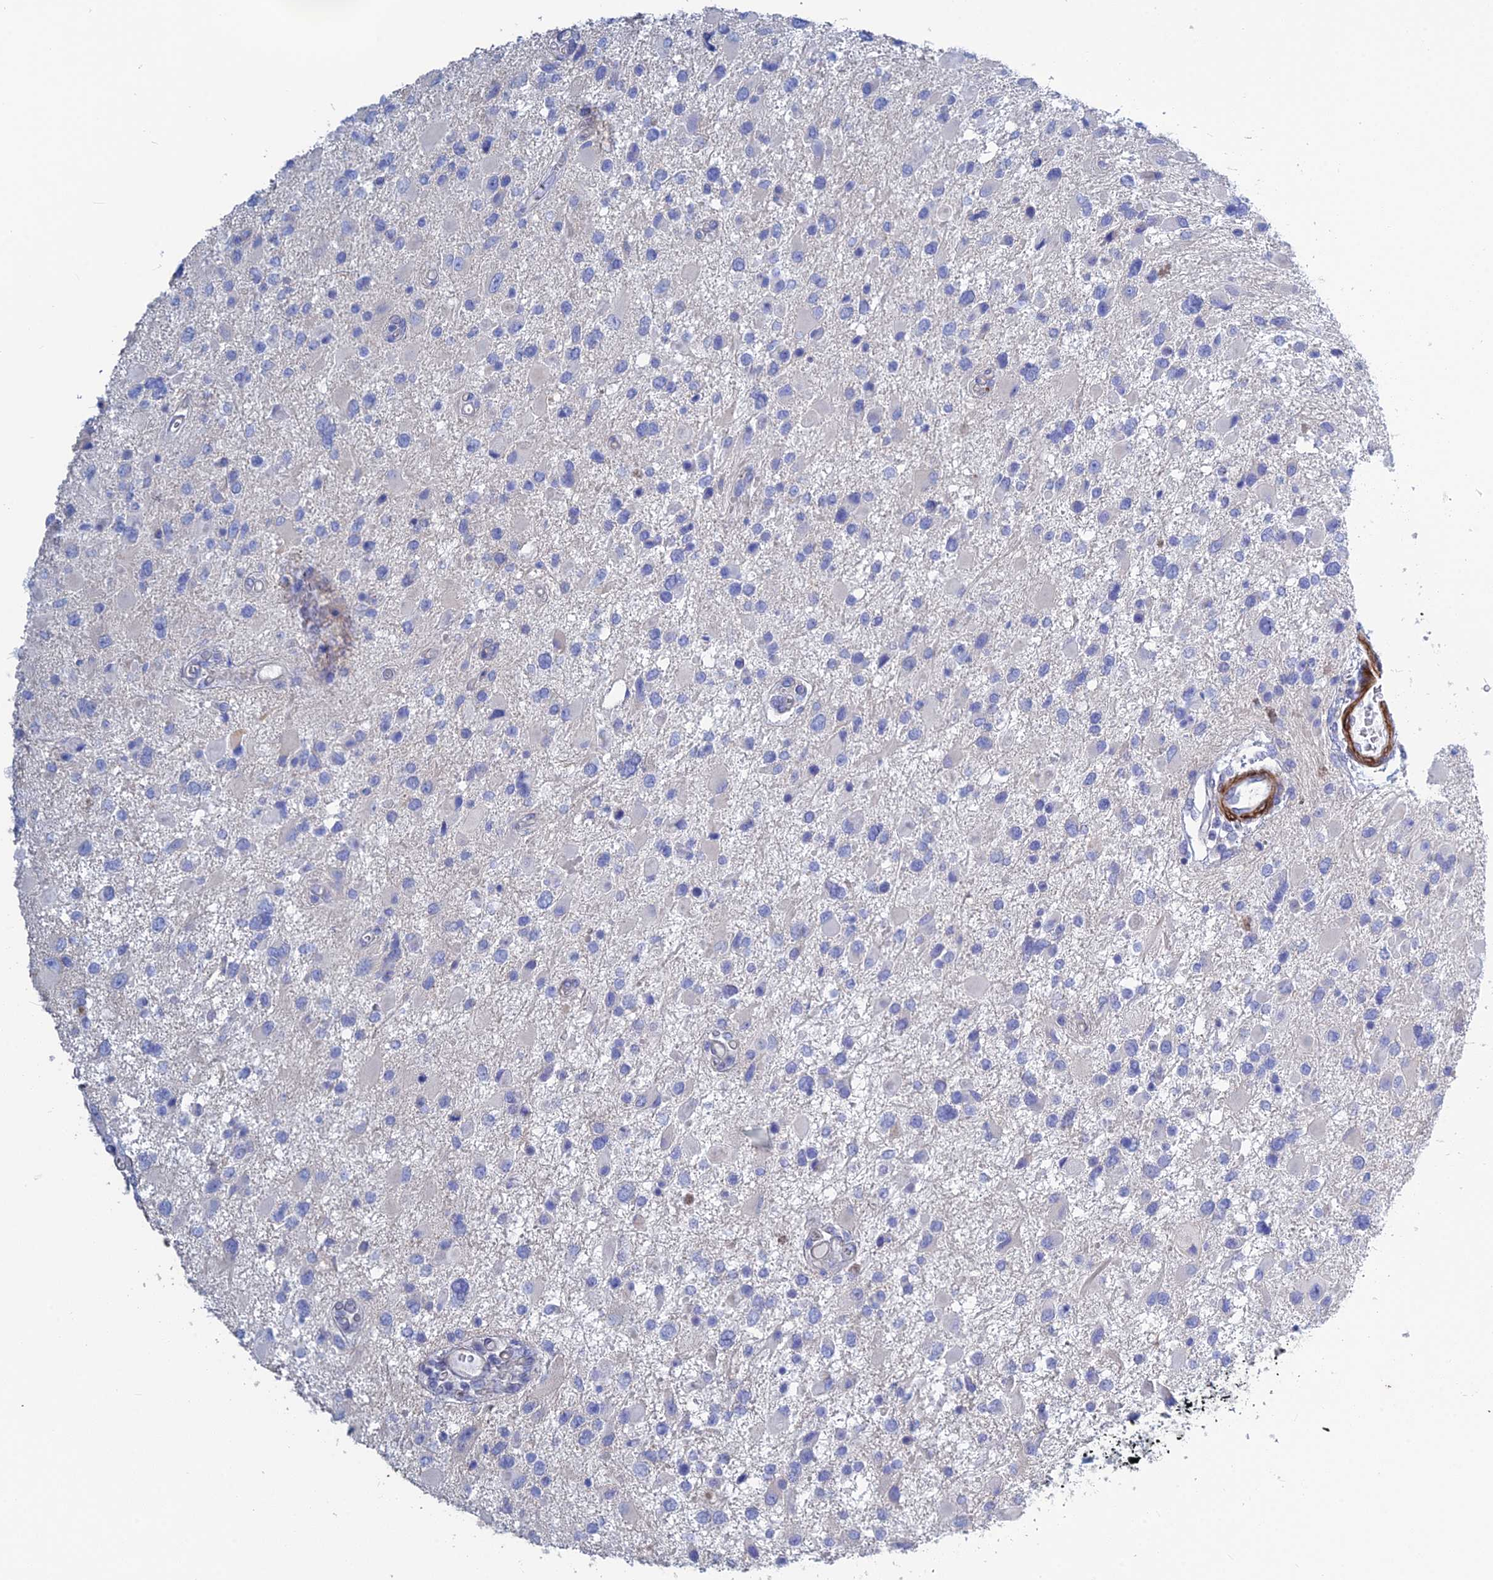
{"staining": {"intensity": "negative", "quantity": "none", "location": "none"}, "tissue": "glioma", "cell_type": "Tumor cells", "image_type": "cancer", "snomed": [{"axis": "morphology", "description": "Glioma, malignant, High grade"}, {"axis": "topography", "description": "Brain"}], "caption": "DAB (3,3'-diaminobenzidine) immunohistochemical staining of glioma shows no significant positivity in tumor cells.", "gene": "PCDHA8", "patient": {"sex": "male", "age": 53}}